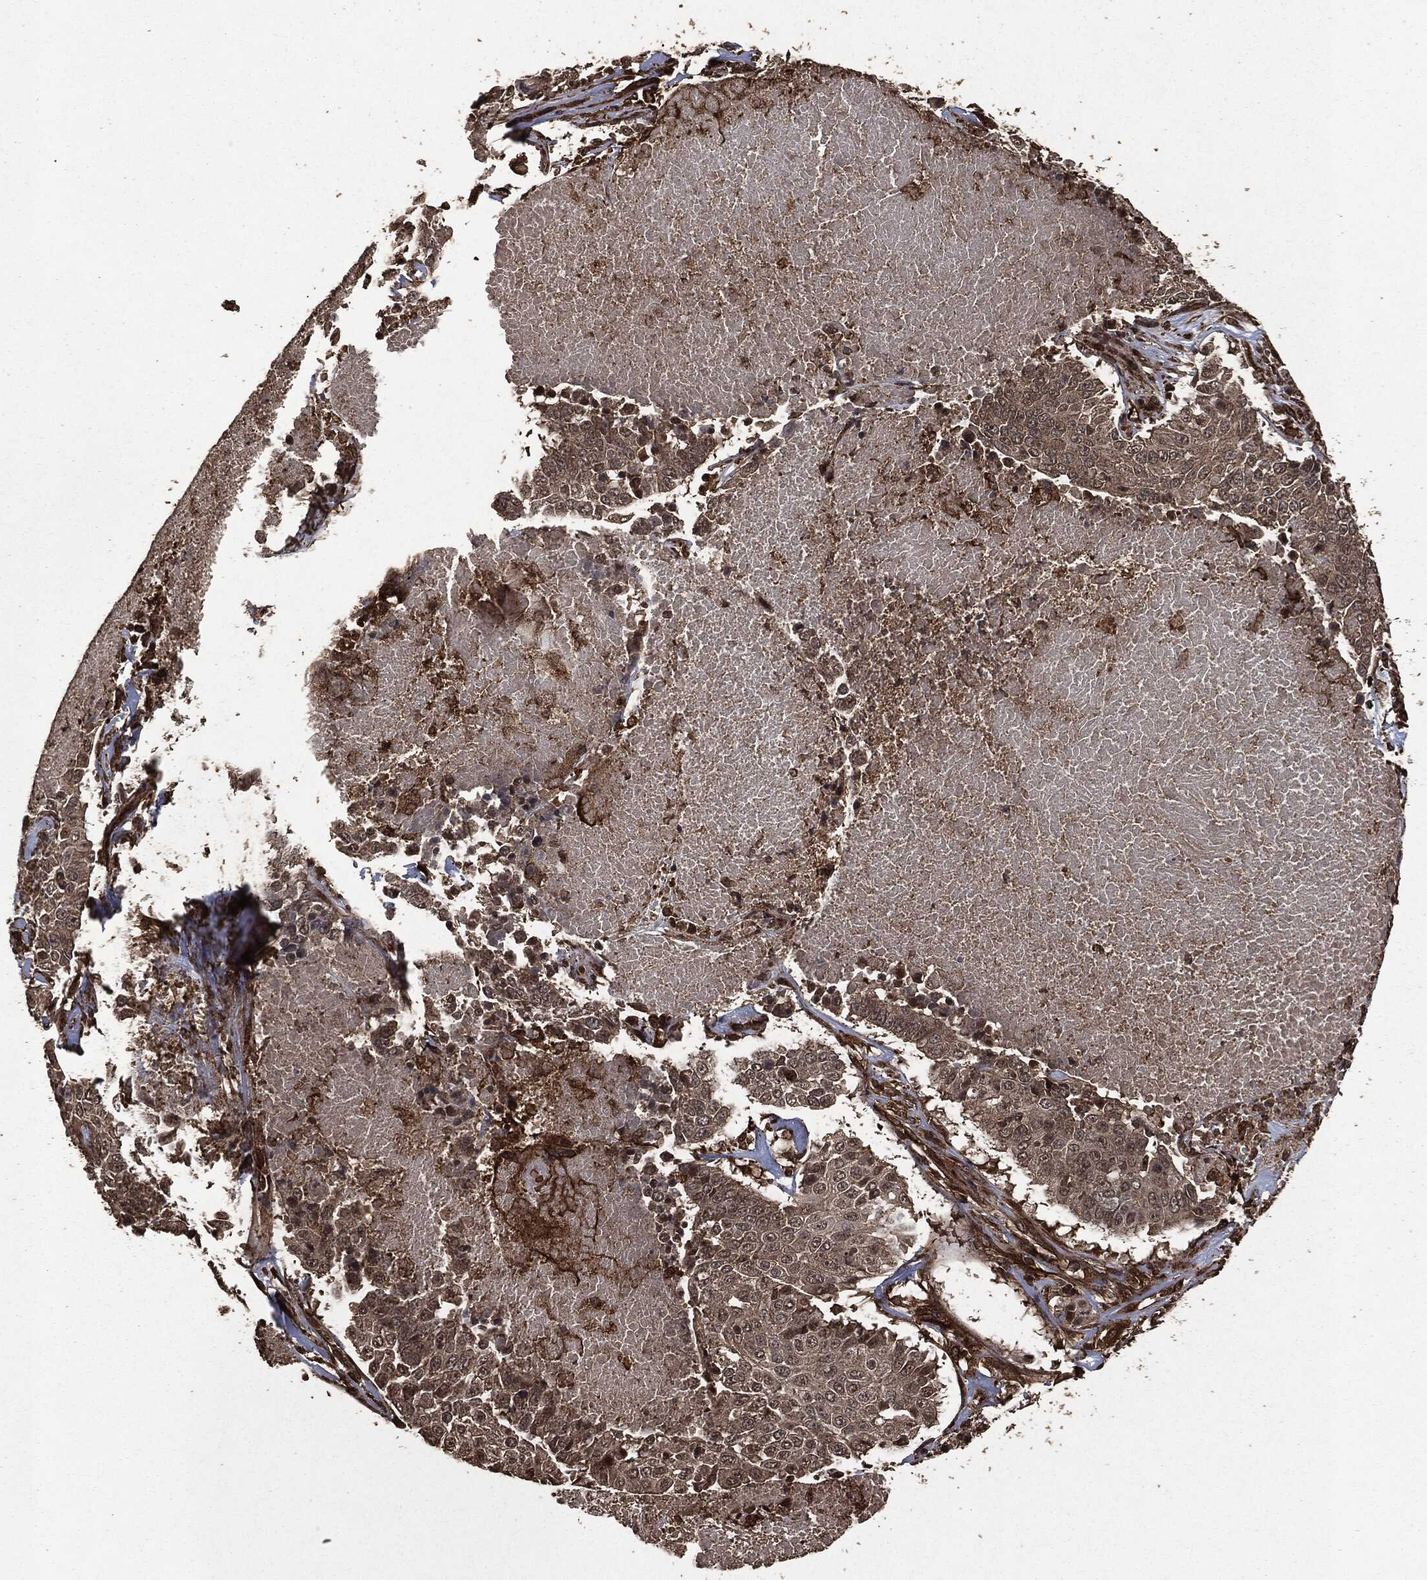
{"staining": {"intensity": "moderate", "quantity": "<25%", "location": "cytoplasmic/membranous"}, "tissue": "lung cancer", "cell_type": "Tumor cells", "image_type": "cancer", "snomed": [{"axis": "morphology", "description": "Squamous cell carcinoma, NOS"}, {"axis": "topography", "description": "Lung"}], "caption": "The image shows immunohistochemical staining of squamous cell carcinoma (lung). There is moderate cytoplasmic/membranous expression is present in approximately <25% of tumor cells. The protein of interest is stained brown, and the nuclei are stained in blue (DAB IHC with brightfield microscopy, high magnification).", "gene": "HRAS", "patient": {"sex": "male", "age": 64}}